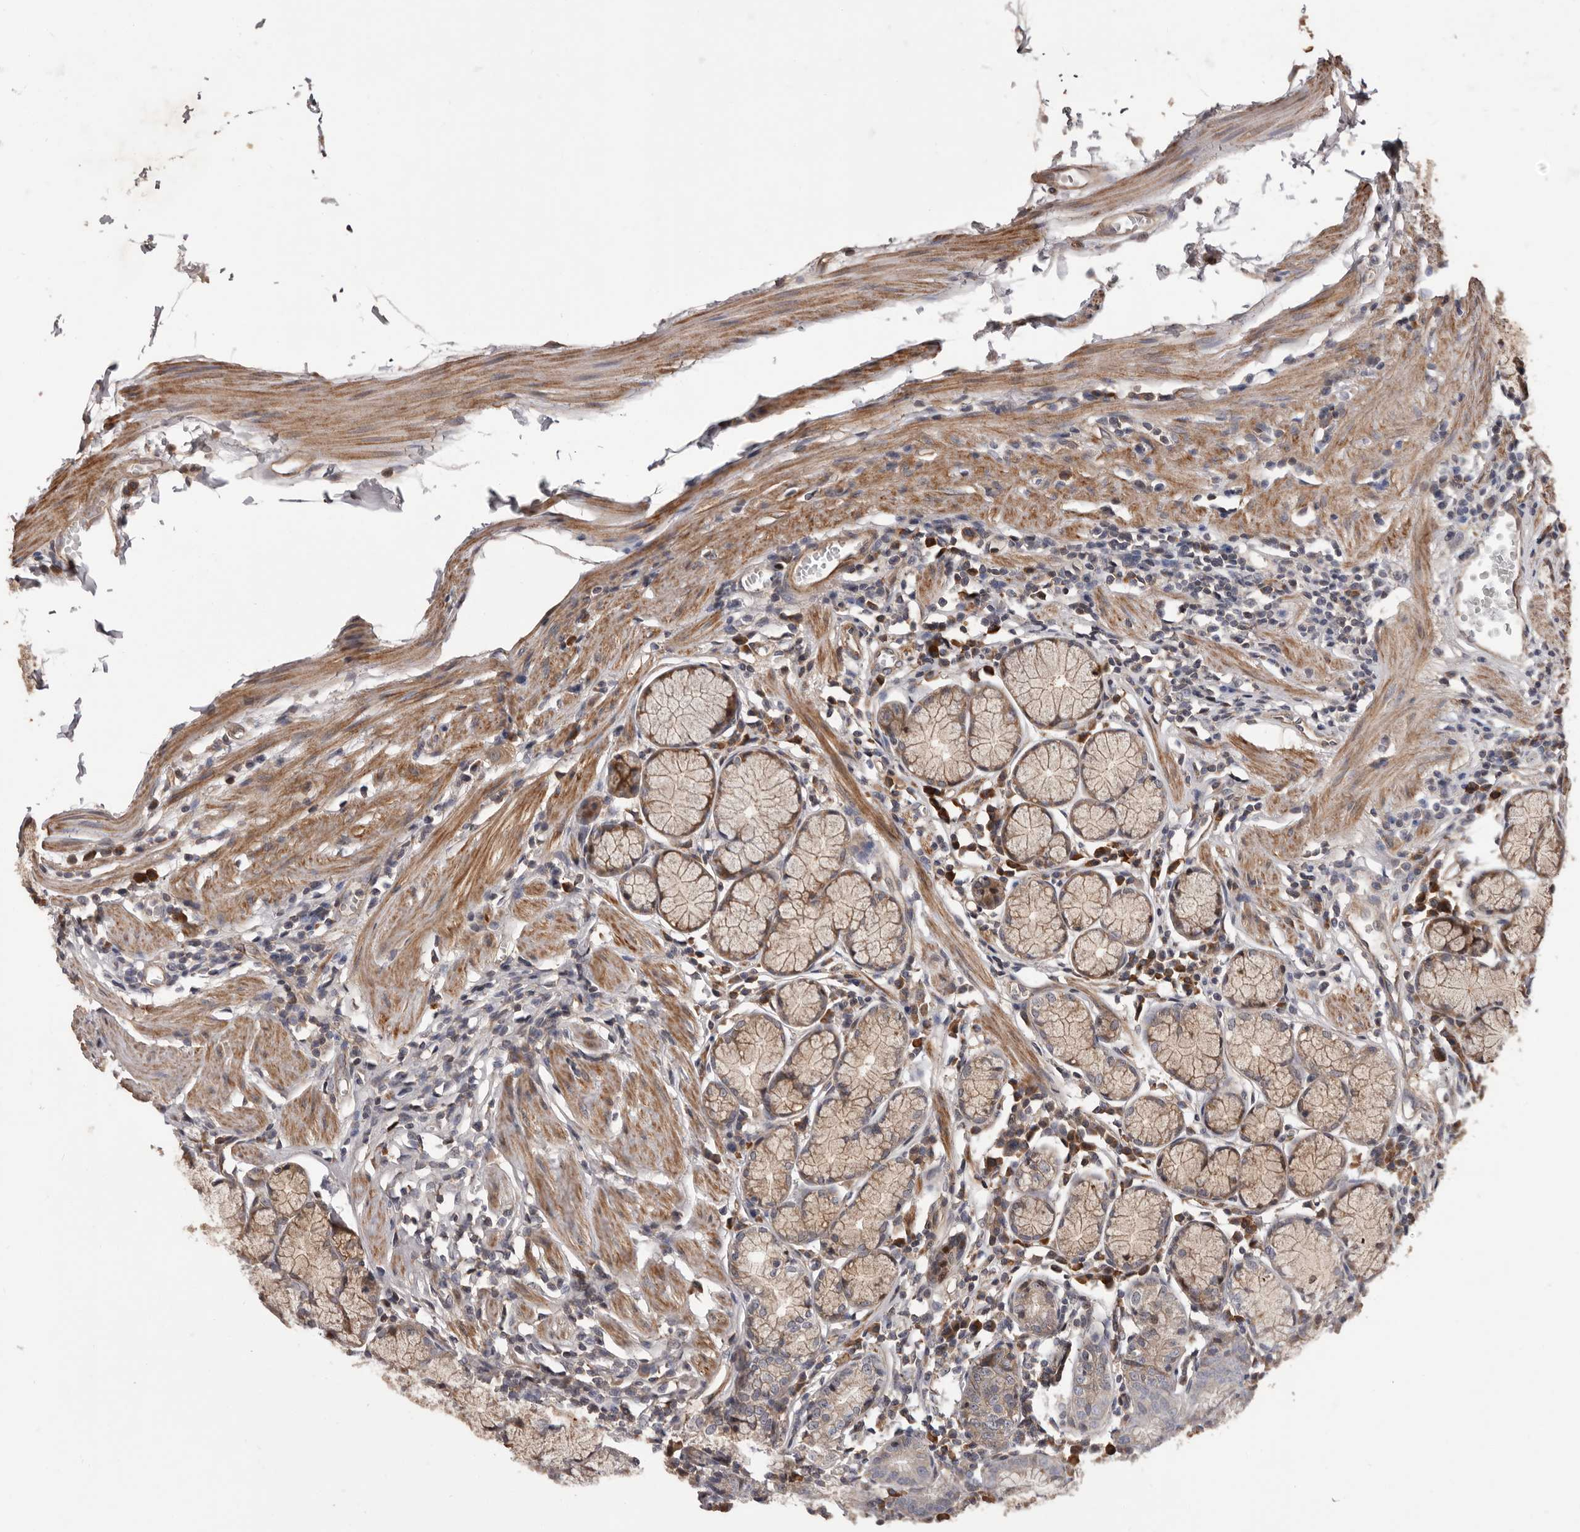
{"staining": {"intensity": "moderate", "quantity": "25%-75%", "location": "cytoplasmic/membranous"}, "tissue": "stomach", "cell_type": "Glandular cells", "image_type": "normal", "snomed": [{"axis": "morphology", "description": "Normal tissue, NOS"}, {"axis": "topography", "description": "Stomach"}], "caption": "DAB (3,3'-diaminobenzidine) immunohistochemical staining of normal stomach displays moderate cytoplasmic/membranous protein positivity in approximately 25%-75% of glandular cells.", "gene": "ADAMTS2", "patient": {"sex": "male", "age": 55}}